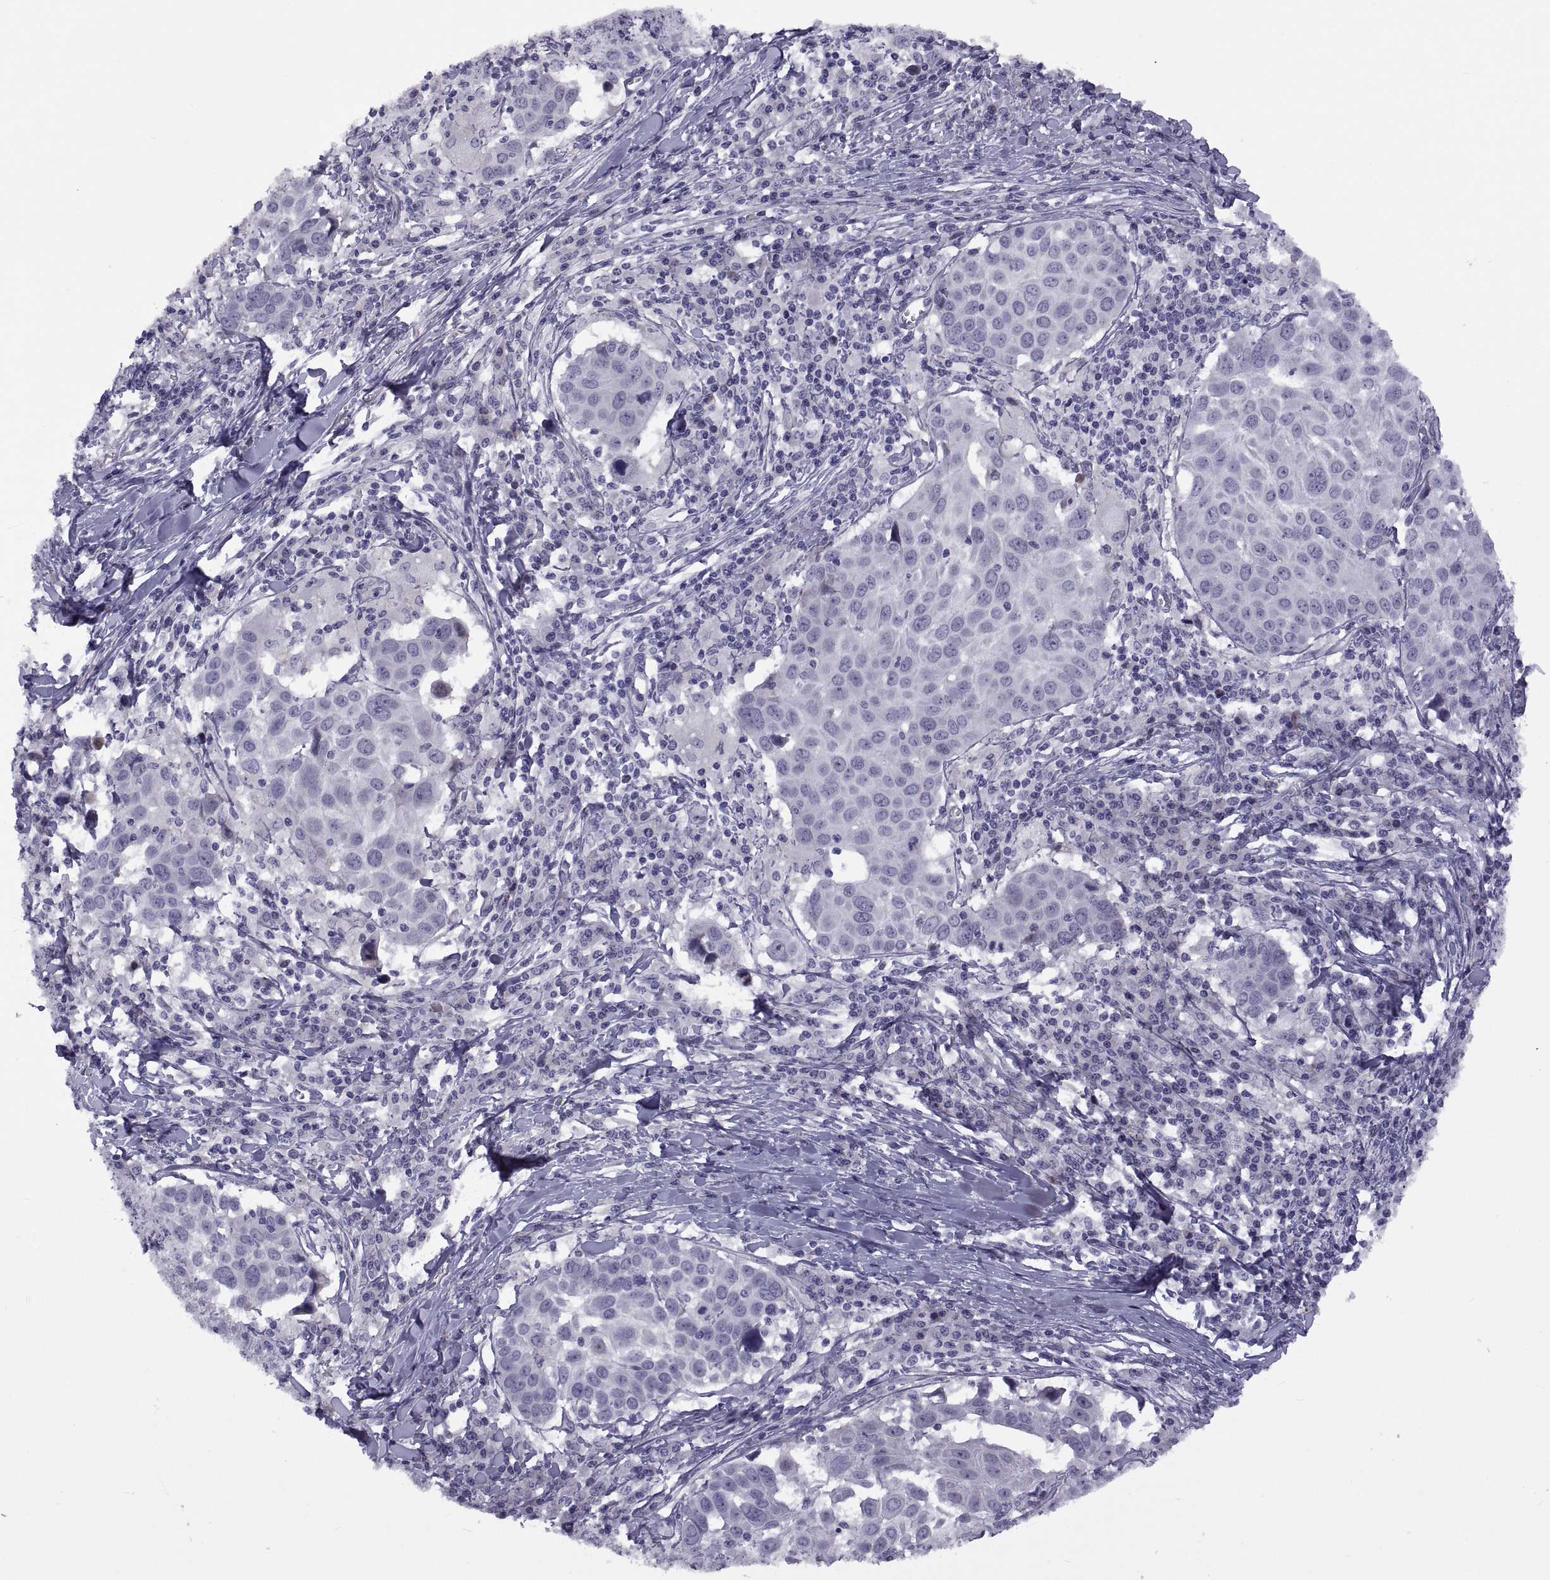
{"staining": {"intensity": "negative", "quantity": "none", "location": "none"}, "tissue": "lung cancer", "cell_type": "Tumor cells", "image_type": "cancer", "snomed": [{"axis": "morphology", "description": "Squamous cell carcinoma, NOS"}, {"axis": "topography", "description": "Lung"}], "caption": "The histopathology image displays no significant positivity in tumor cells of lung cancer (squamous cell carcinoma).", "gene": "TMEM158", "patient": {"sex": "male", "age": 57}}